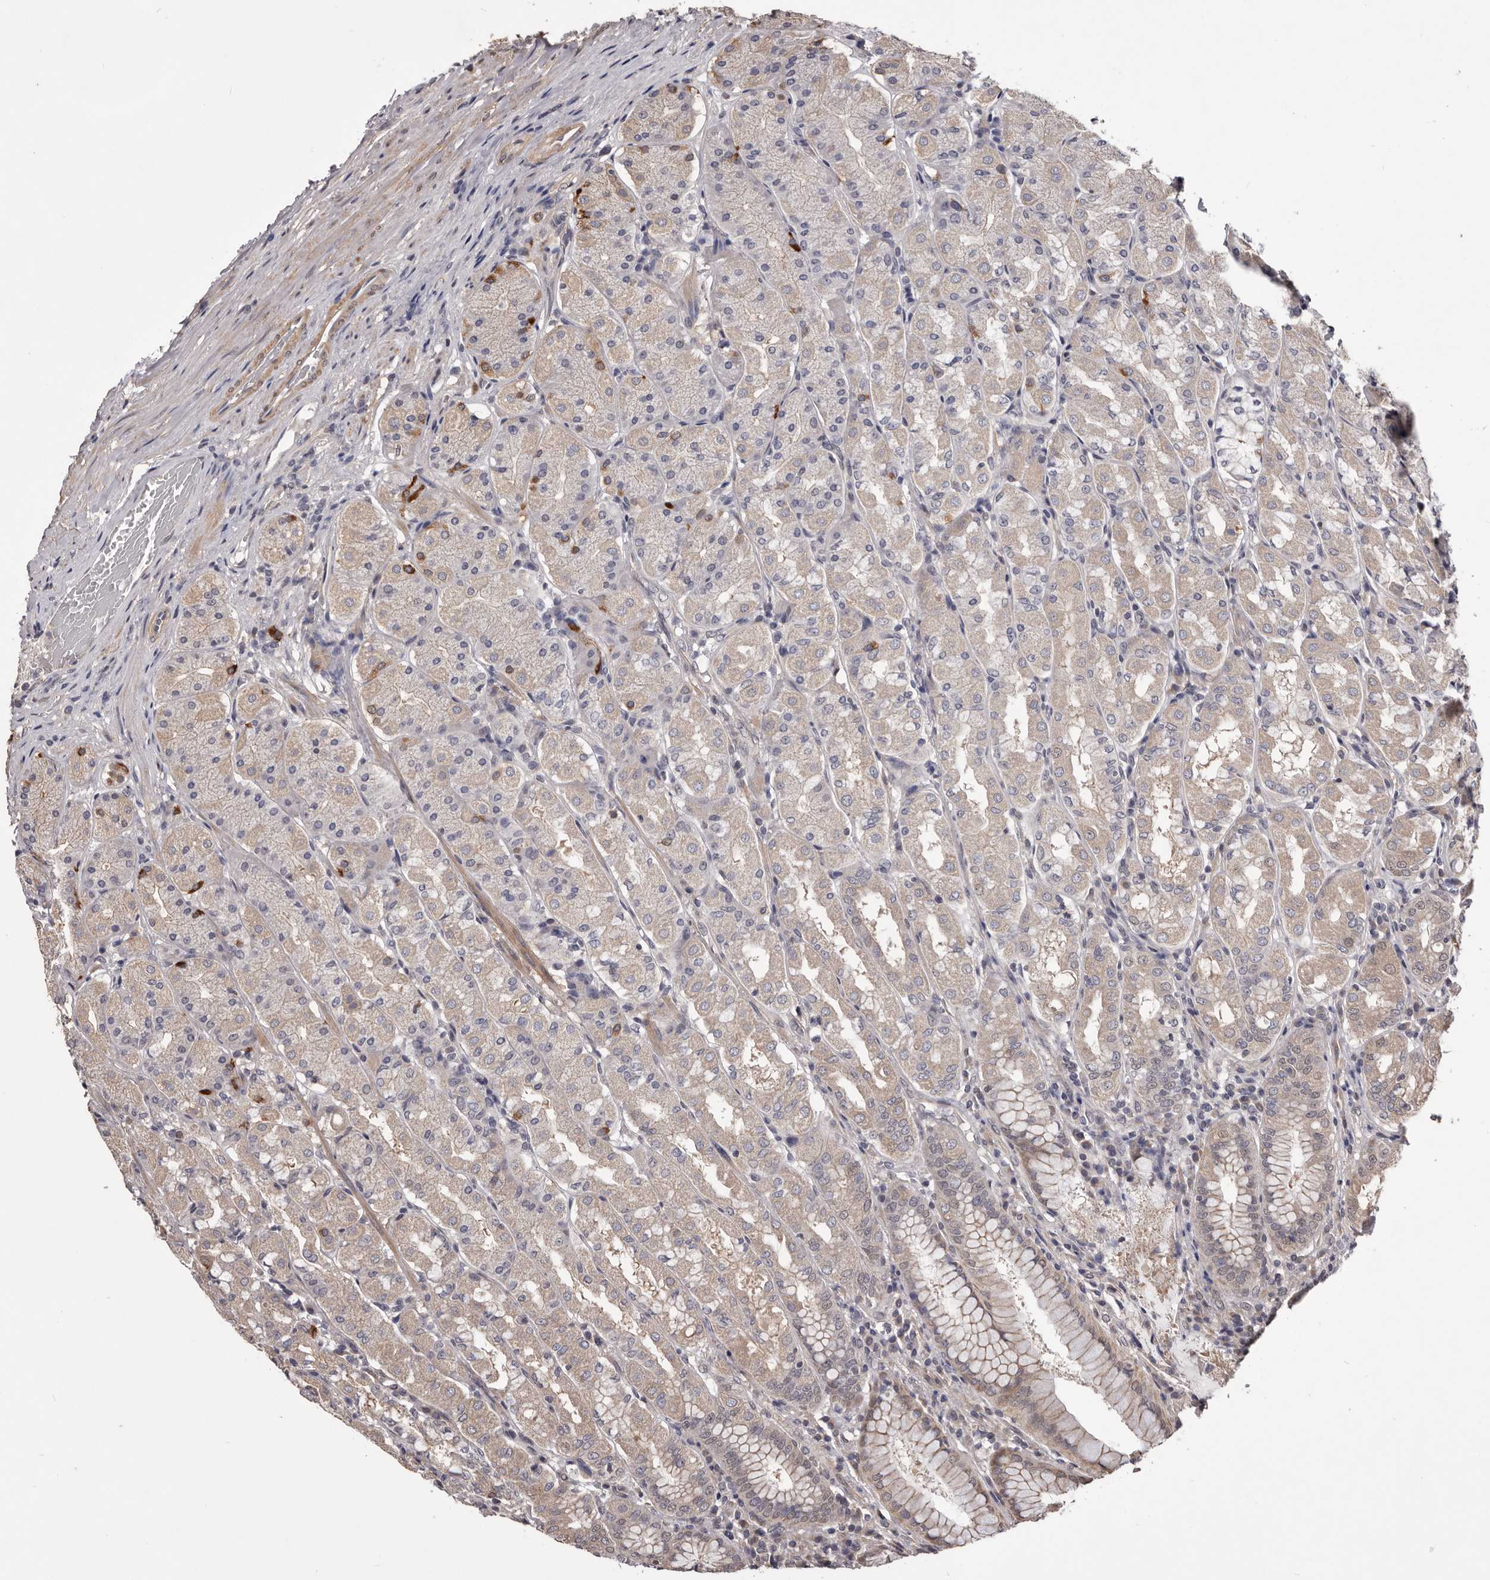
{"staining": {"intensity": "weak", "quantity": "<25%", "location": "cytoplasmic/membranous"}, "tissue": "stomach", "cell_type": "Glandular cells", "image_type": "normal", "snomed": [{"axis": "morphology", "description": "Normal tissue, NOS"}, {"axis": "topography", "description": "Stomach"}, {"axis": "topography", "description": "Stomach, lower"}], "caption": "This is an immunohistochemistry histopathology image of unremarkable human stomach. There is no staining in glandular cells.", "gene": "CELF3", "patient": {"sex": "female", "age": 56}}